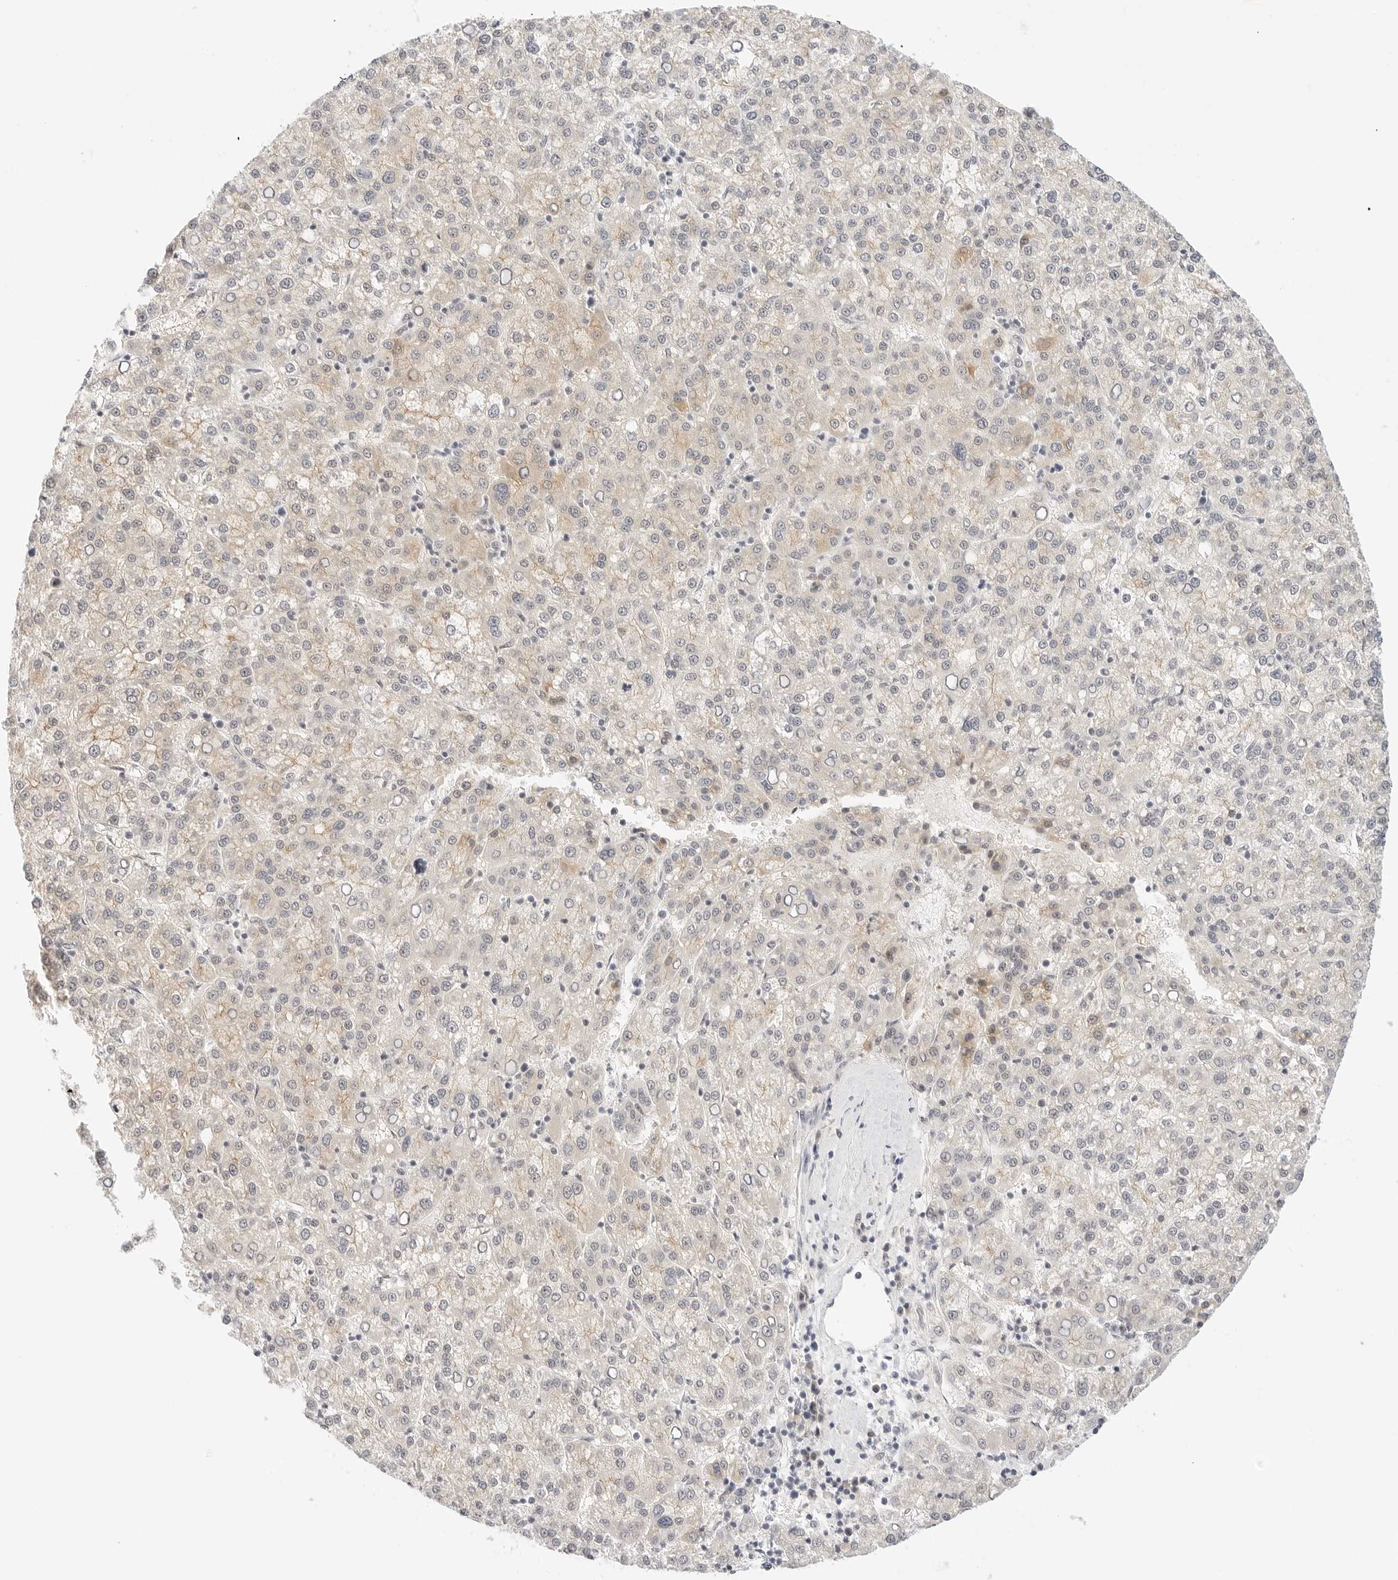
{"staining": {"intensity": "weak", "quantity": ">75%", "location": "cytoplasmic/membranous"}, "tissue": "liver cancer", "cell_type": "Tumor cells", "image_type": "cancer", "snomed": [{"axis": "morphology", "description": "Carcinoma, Hepatocellular, NOS"}, {"axis": "topography", "description": "Liver"}], "caption": "Immunohistochemical staining of liver cancer shows low levels of weak cytoplasmic/membranous staining in approximately >75% of tumor cells. The protein of interest is shown in brown color, while the nuclei are stained blue.", "gene": "XKR4", "patient": {"sex": "female", "age": 58}}